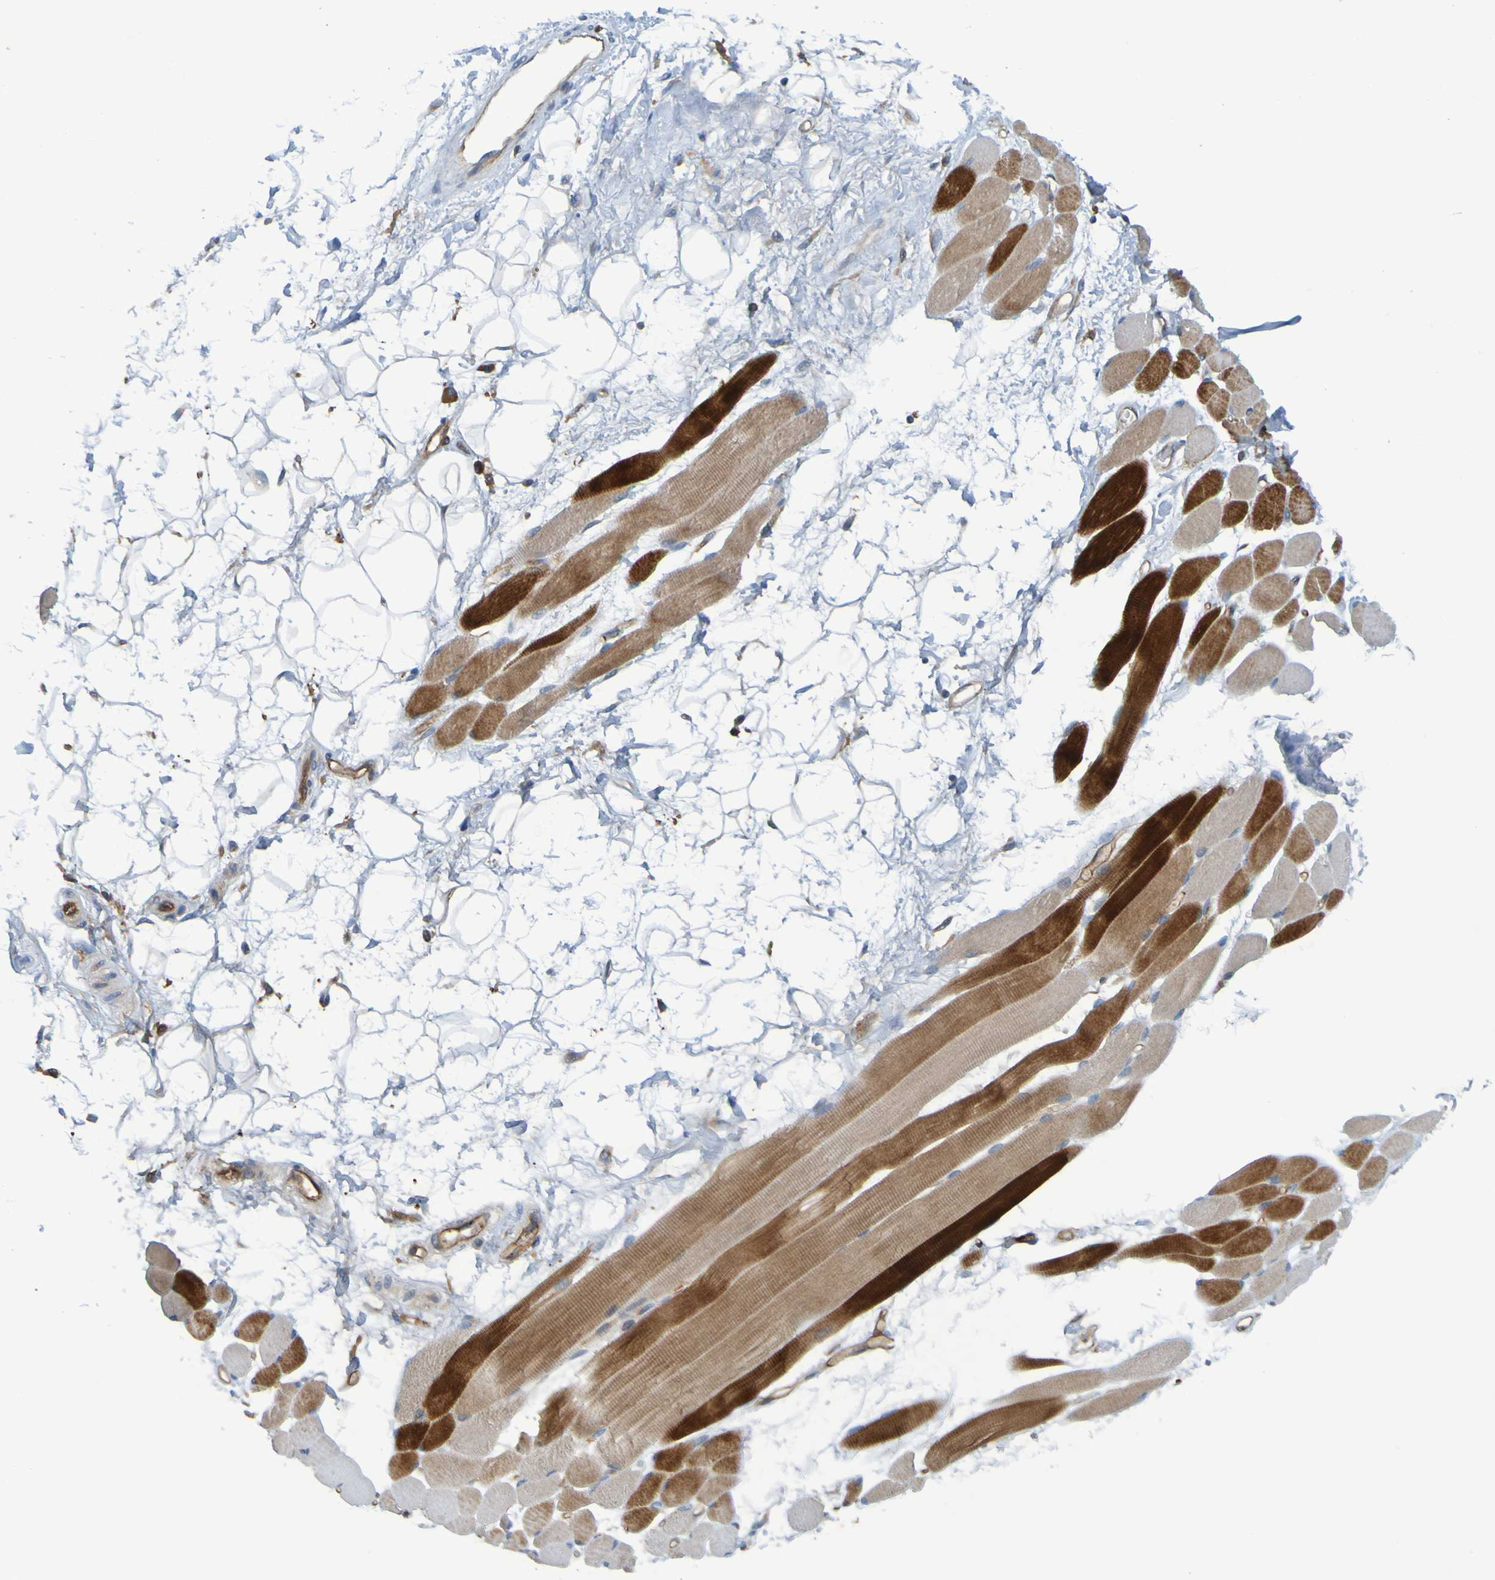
{"staining": {"intensity": "strong", "quantity": ">75%", "location": "cytoplasmic/membranous"}, "tissue": "skeletal muscle", "cell_type": "Myocytes", "image_type": "normal", "snomed": [{"axis": "morphology", "description": "Normal tissue, NOS"}, {"axis": "topography", "description": "Skeletal muscle"}, {"axis": "topography", "description": "Peripheral nerve tissue"}], "caption": "Immunohistochemical staining of benign skeletal muscle shows >75% levels of strong cytoplasmic/membranous protein staining in about >75% of myocytes.", "gene": "DNAJC4", "patient": {"sex": "female", "age": 84}}